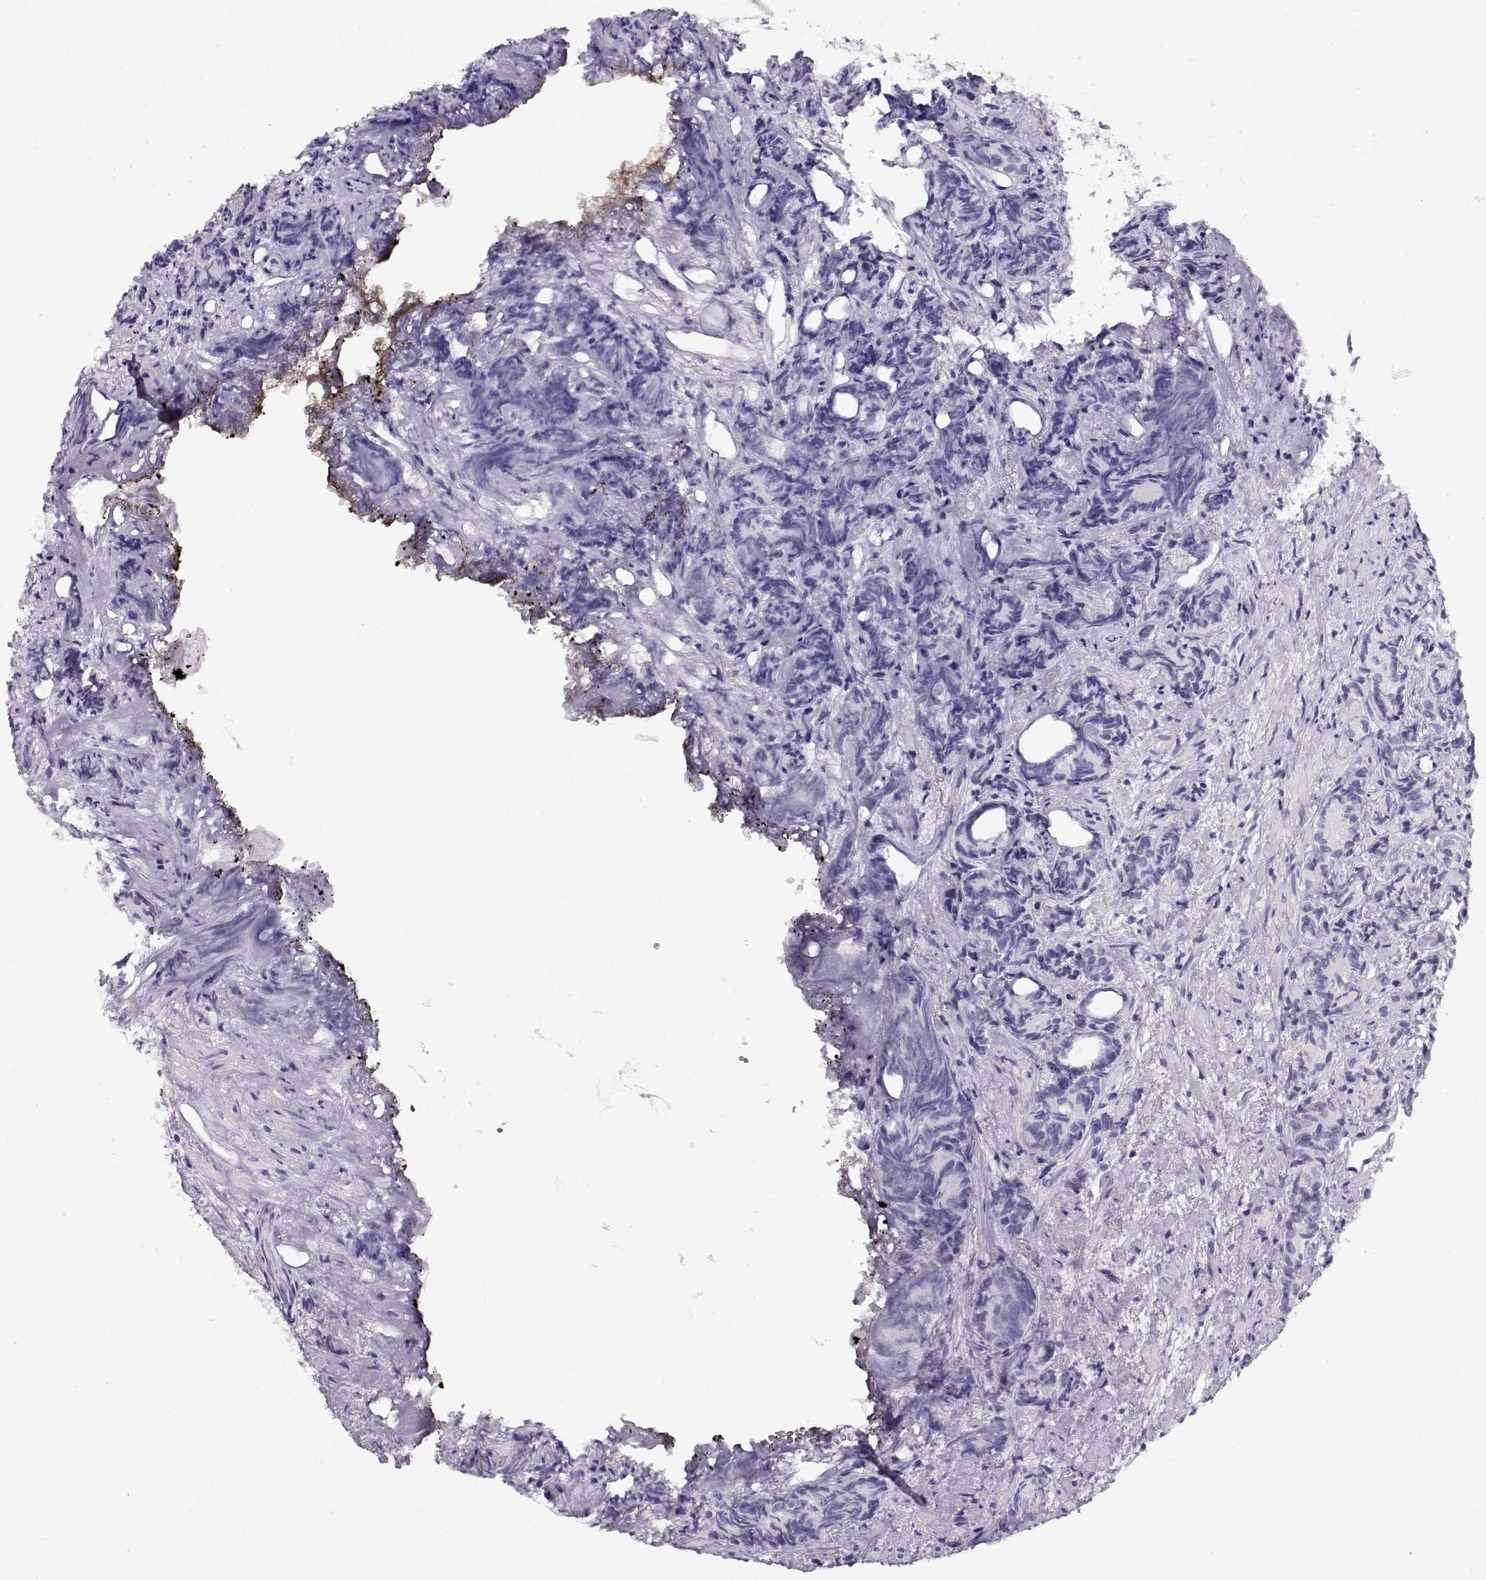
{"staining": {"intensity": "negative", "quantity": "none", "location": "none"}, "tissue": "prostate cancer", "cell_type": "Tumor cells", "image_type": "cancer", "snomed": [{"axis": "morphology", "description": "Adenocarcinoma, High grade"}, {"axis": "topography", "description": "Prostate"}], "caption": "High magnification brightfield microscopy of adenocarcinoma (high-grade) (prostate) stained with DAB (brown) and counterstained with hematoxylin (blue): tumor cells show no significant positivity.", "gene": "CCR8", "patient": {"sex": "male", "age": 84}}